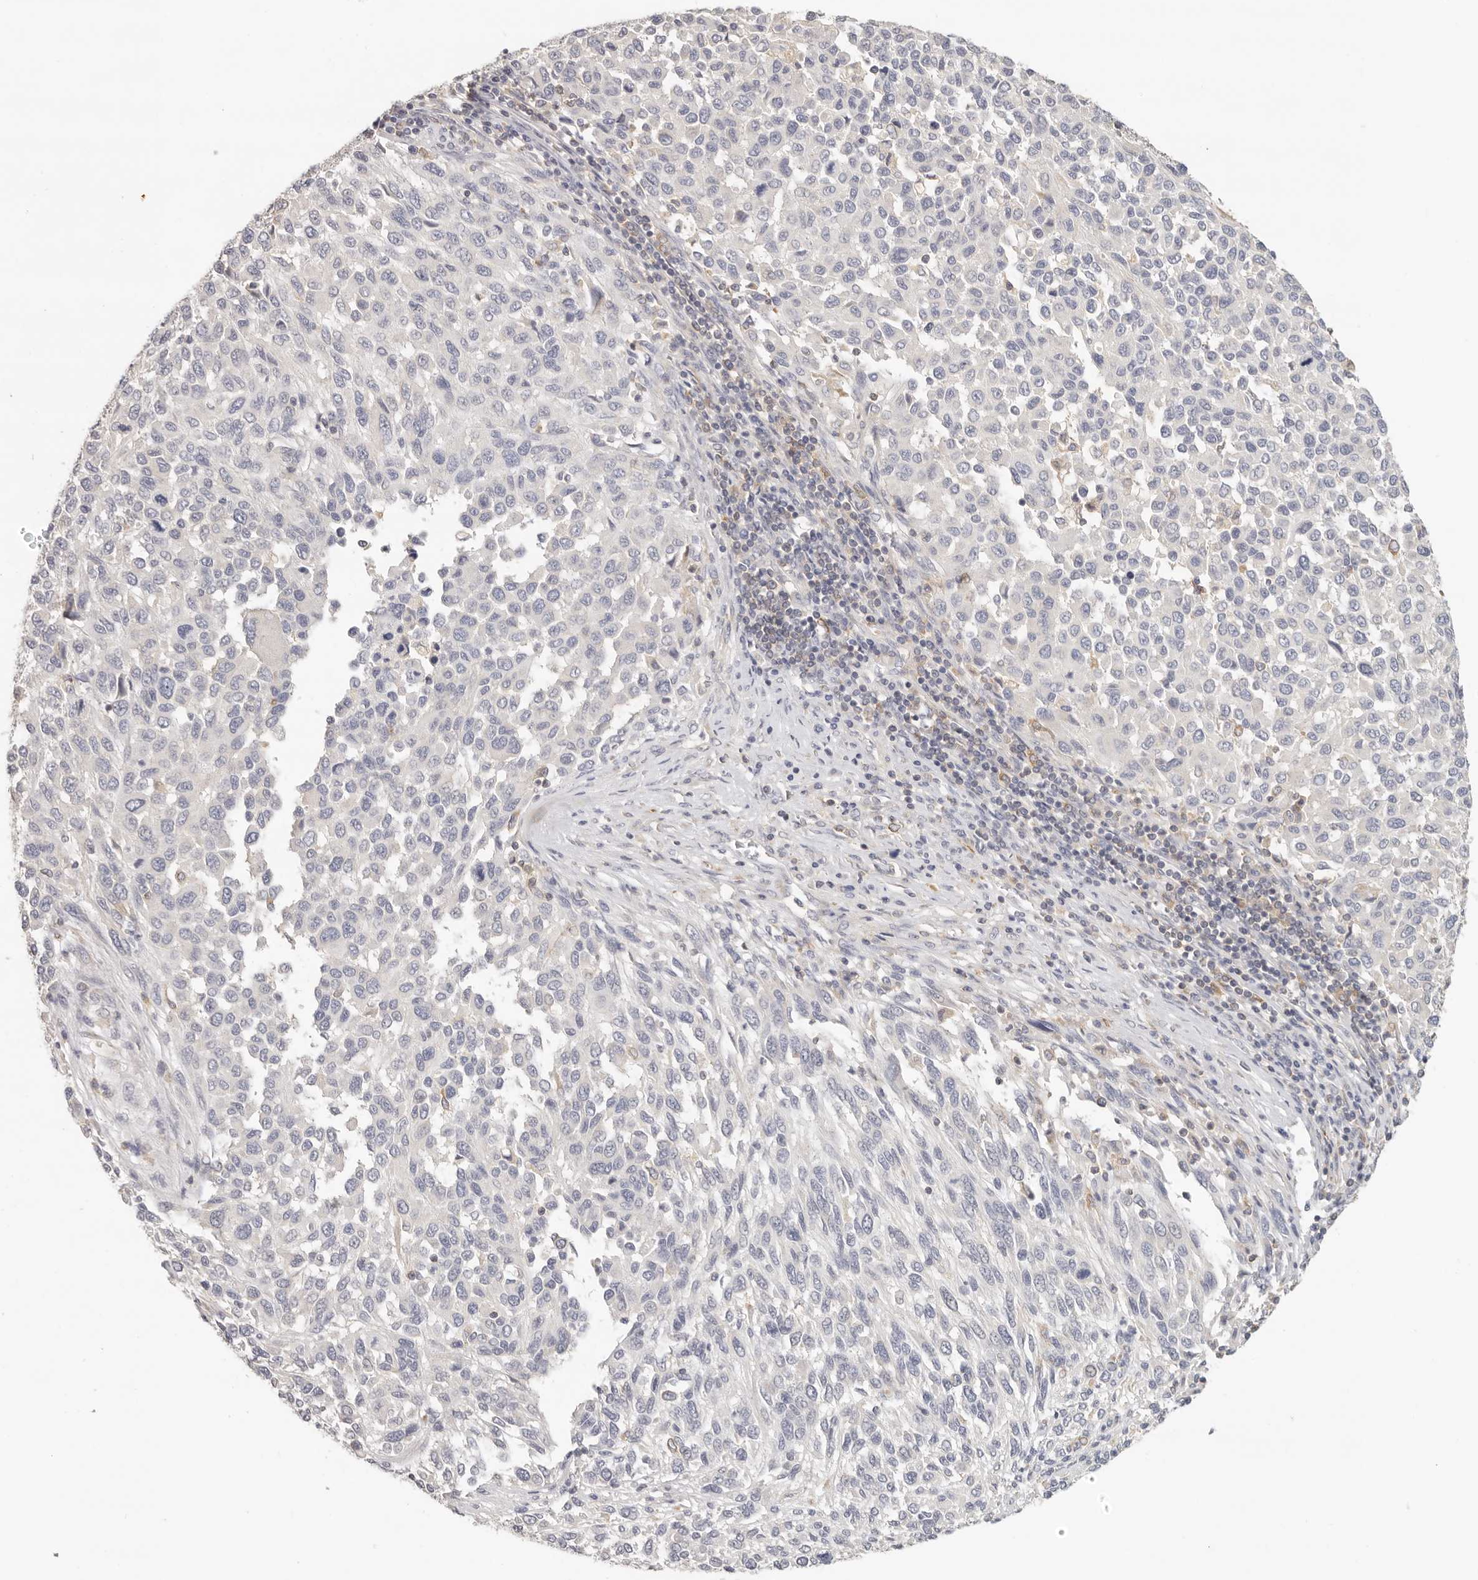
{"staining": {"intensity": "negative", "quantity": "none", "location": "none"}, "tissue": "melanoma", "cell_type": "Tumor cells", "image_type": "cancer", "snomed": [{"axis": "morphology", "description": "Malignant melanoma, Metastatic site"}, {"axis": "topography", "description": "Lymph node"}], "caption": "DAB immunohistochemical staining of human melanoma exhibits no significant expression in tumor cells.", "gene": "ANXA9", "patient": {"sex": "male", "age": 61}}